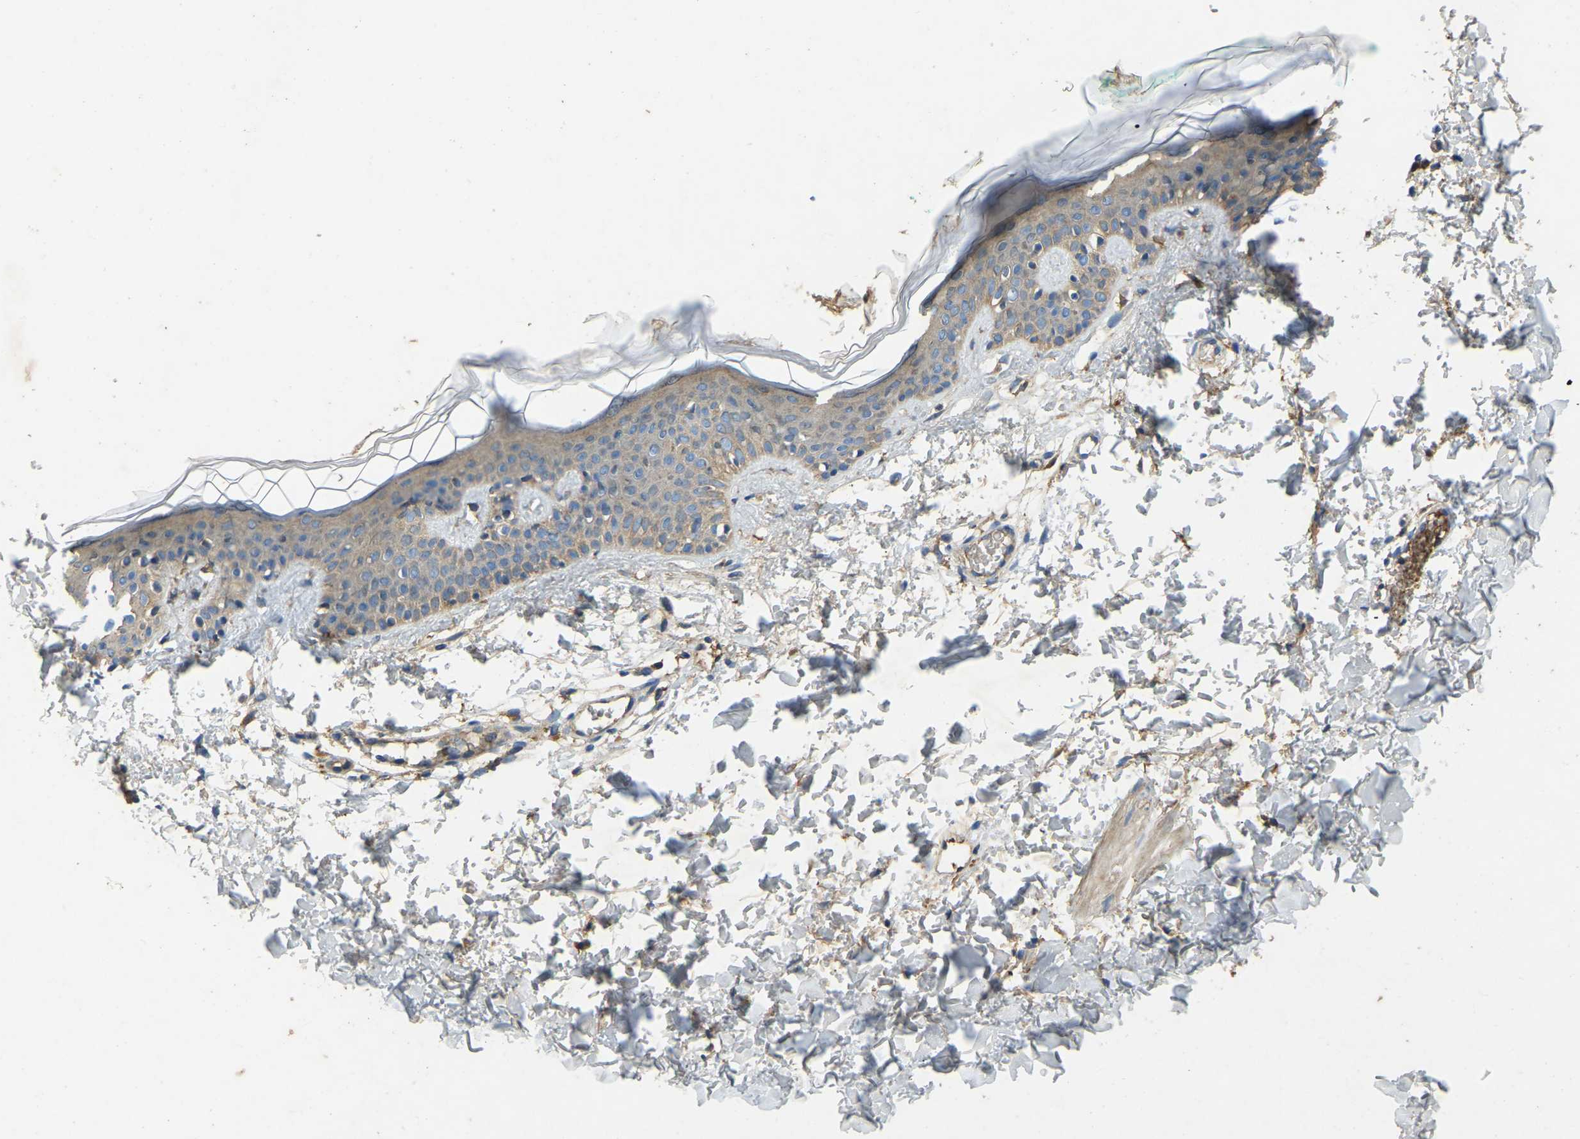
{"staining": {"intensity": "weak", "quantity": ">75%", "location": "cytoplasmic/membranous"}, "tissue": "skin", "cell_type": "Fibroblasts", "image_type": "normal", "snomed": [{"axis": "morphology", "description": "Normal tissue, NOS"}, {"axis": "topography", "description": "Skin"}], "caption": "Immunohistochemical staining of unremarkable skin exhibits low levels of weak cytoplasmic/membranous positivity in approximately >75% of fibroblasts. (DAB IHC with brightfield microscopy, high magnification).", "gene": "ATP8B1", "patient": {"sex": "male", "age": 30}}